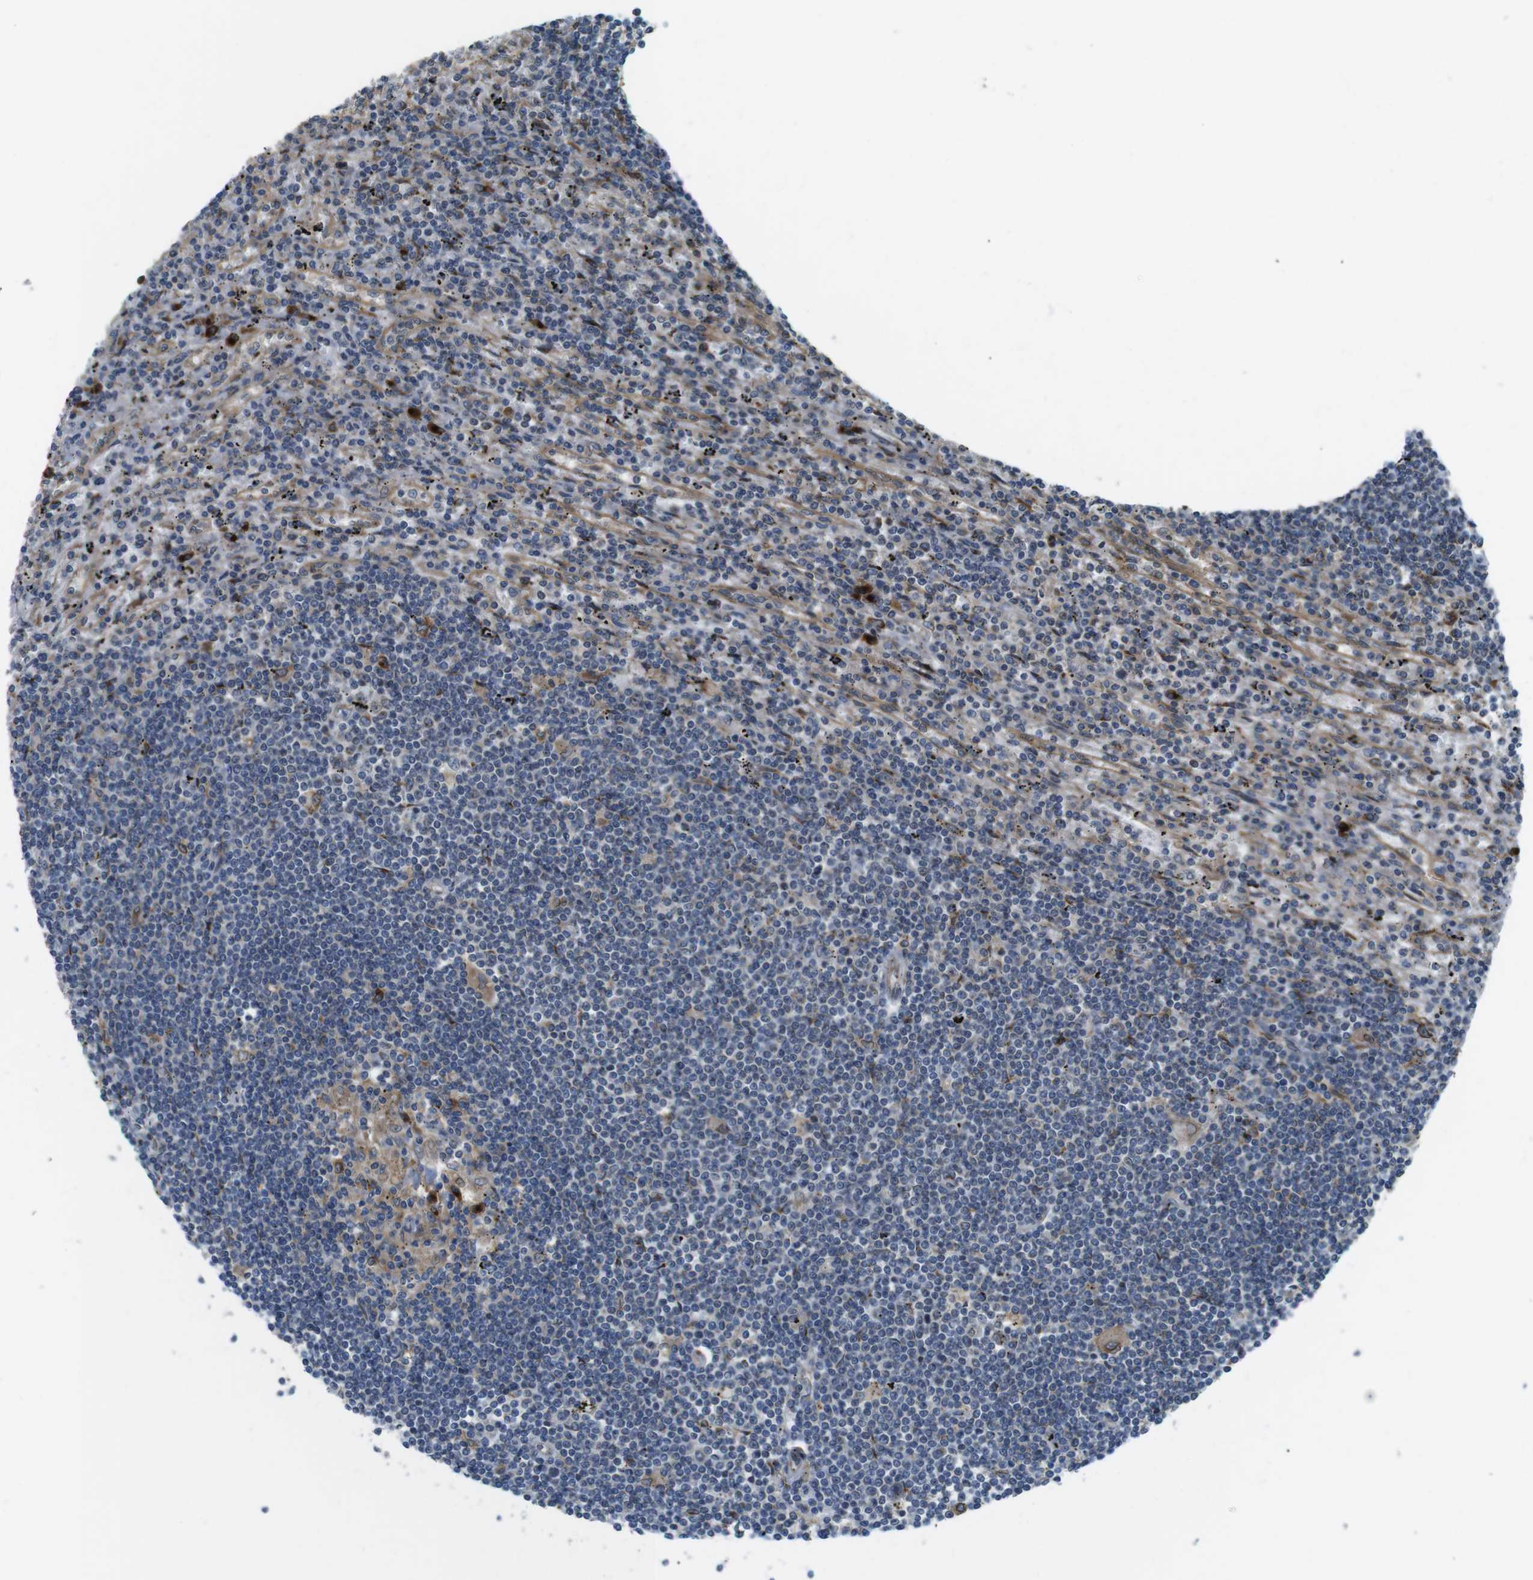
{"staining": {"intensity": "weak", "quantity": "<25%", "location": "cytoplasmic/membranous"}, "tissue": "lymphoma", "cell_type": "Tumor cells", "image_type": "cancer", "snomed": [{"axis": "morphology", "description": "Malignant lymphoma, non-Hodgkin's type, Low grade"}, {"axis": "topography", "description": "Spleen"}], "caption": "A histopathology image of human lymphoma is negative for staining in tumor cells.", "gene": "TMEM143", "patient": {"sex": "male", "age": 76}}